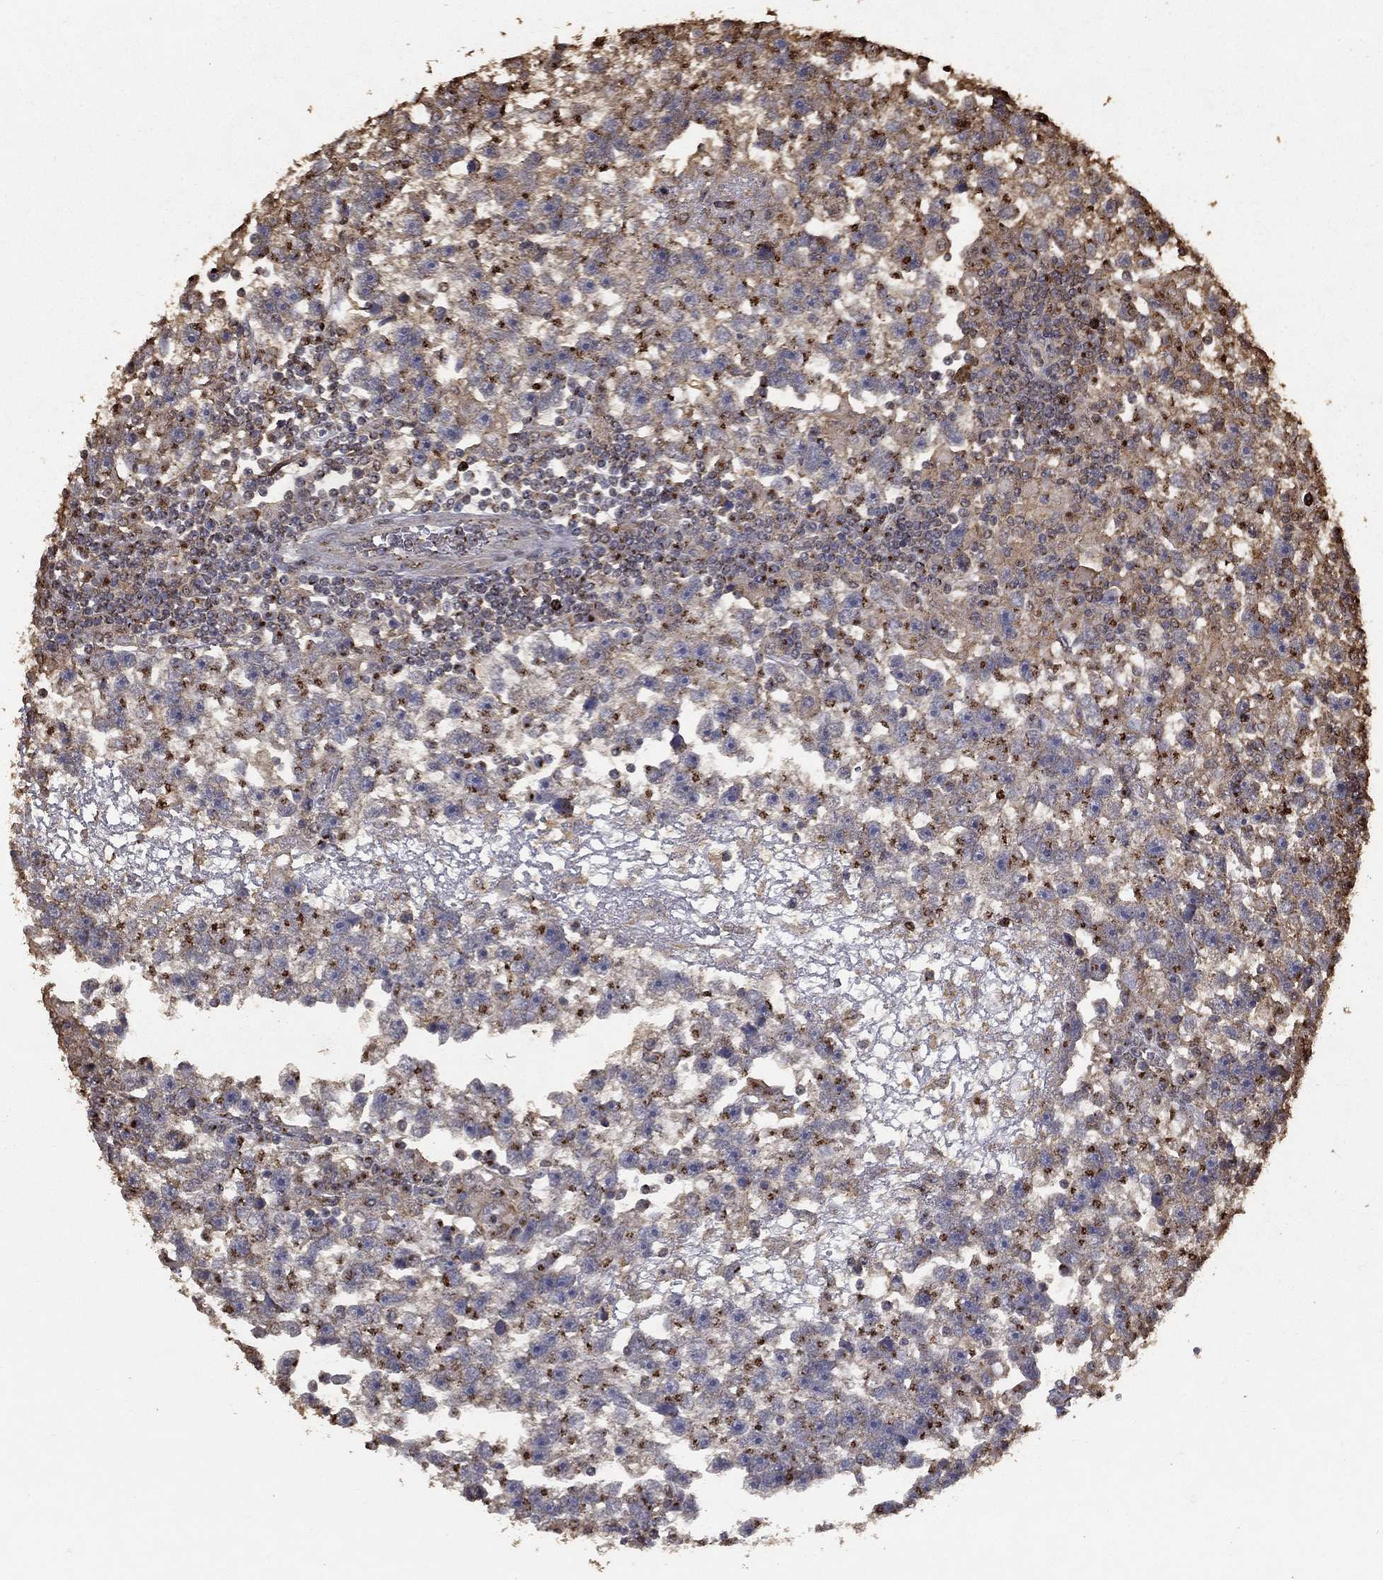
{"staining": {"intensity": "strong", "quantity": "25%-75%", "location": "cytoplasmic/membranous"}, "tissue": "testis cancer", "cell_type": "Tumor cells", "image_type": "cancer", "snomed": [{"axis": "morphology", "description": "Seminoma, NOS"}, {"axis": "topography", "description": "Testis"}], "caption": "Protein expression analysis of testis cancer displays strong cytoplasmic/membranous positivity in about 25%-75% of tumor cells. The staining was performed using DAB (3,3'-diaminobenzidine), with brown indicating positive protein expression. Nuclei are stained blue with hematoxylin.", "gene": "GPR183", "patient": {"sex": "male", "age": 47}}